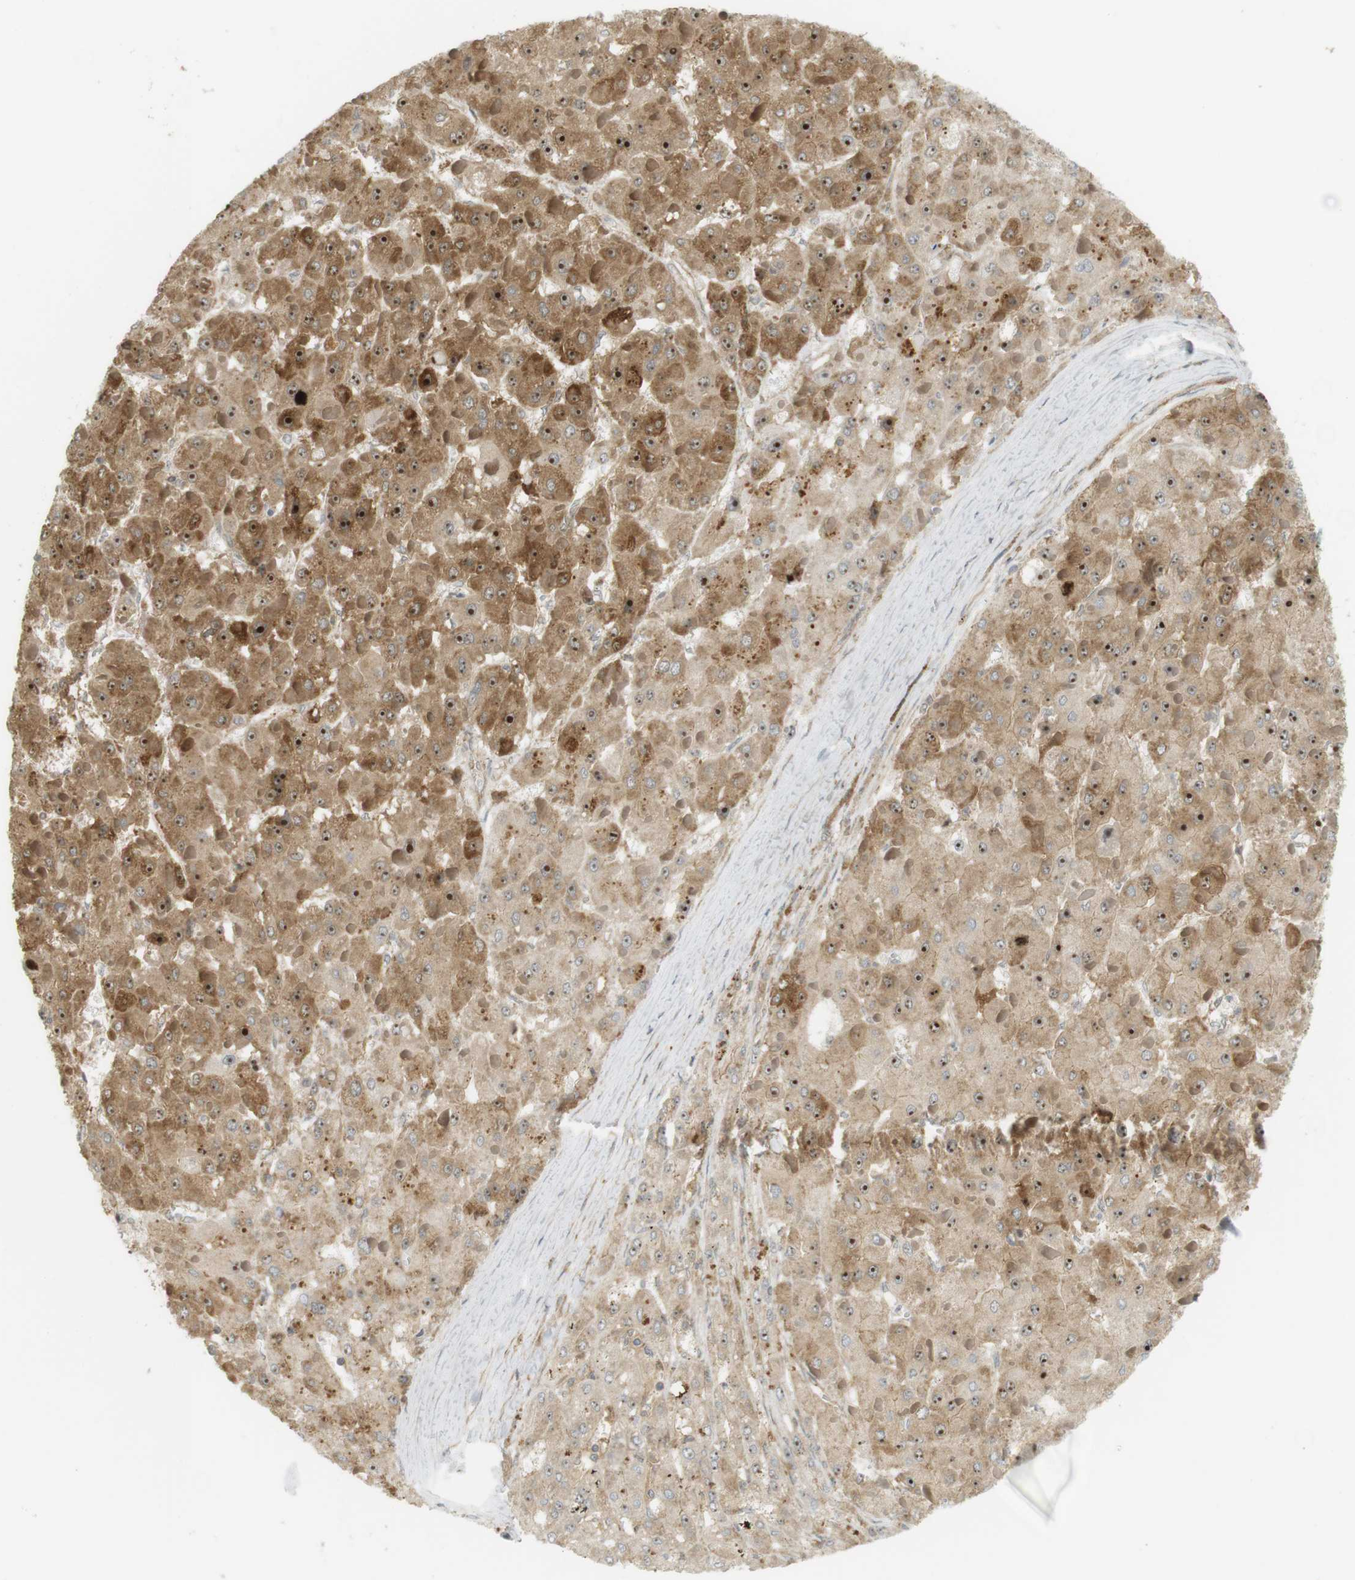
{"staining": {"intensity": "moderate", "quantity": ">75%", "location": "cytoplasmic/membranous,nuclear"}, "tissue": "liver cancer", "cell_type": "Tumor cells", "image_type": "cancer", "snomed": [{"axis": "morphology", "description": "Carcinoma, Hepatocellular, NOS"}, {"axis": "topography", "description": "Liver"}], "caption": "Human hepatocellular carcinoma (liver) stained with a protein marker exhibits moderate staining in tumor cells.", "gene": "PA2G4", "patient": {"sex": "female", "age": 73}}